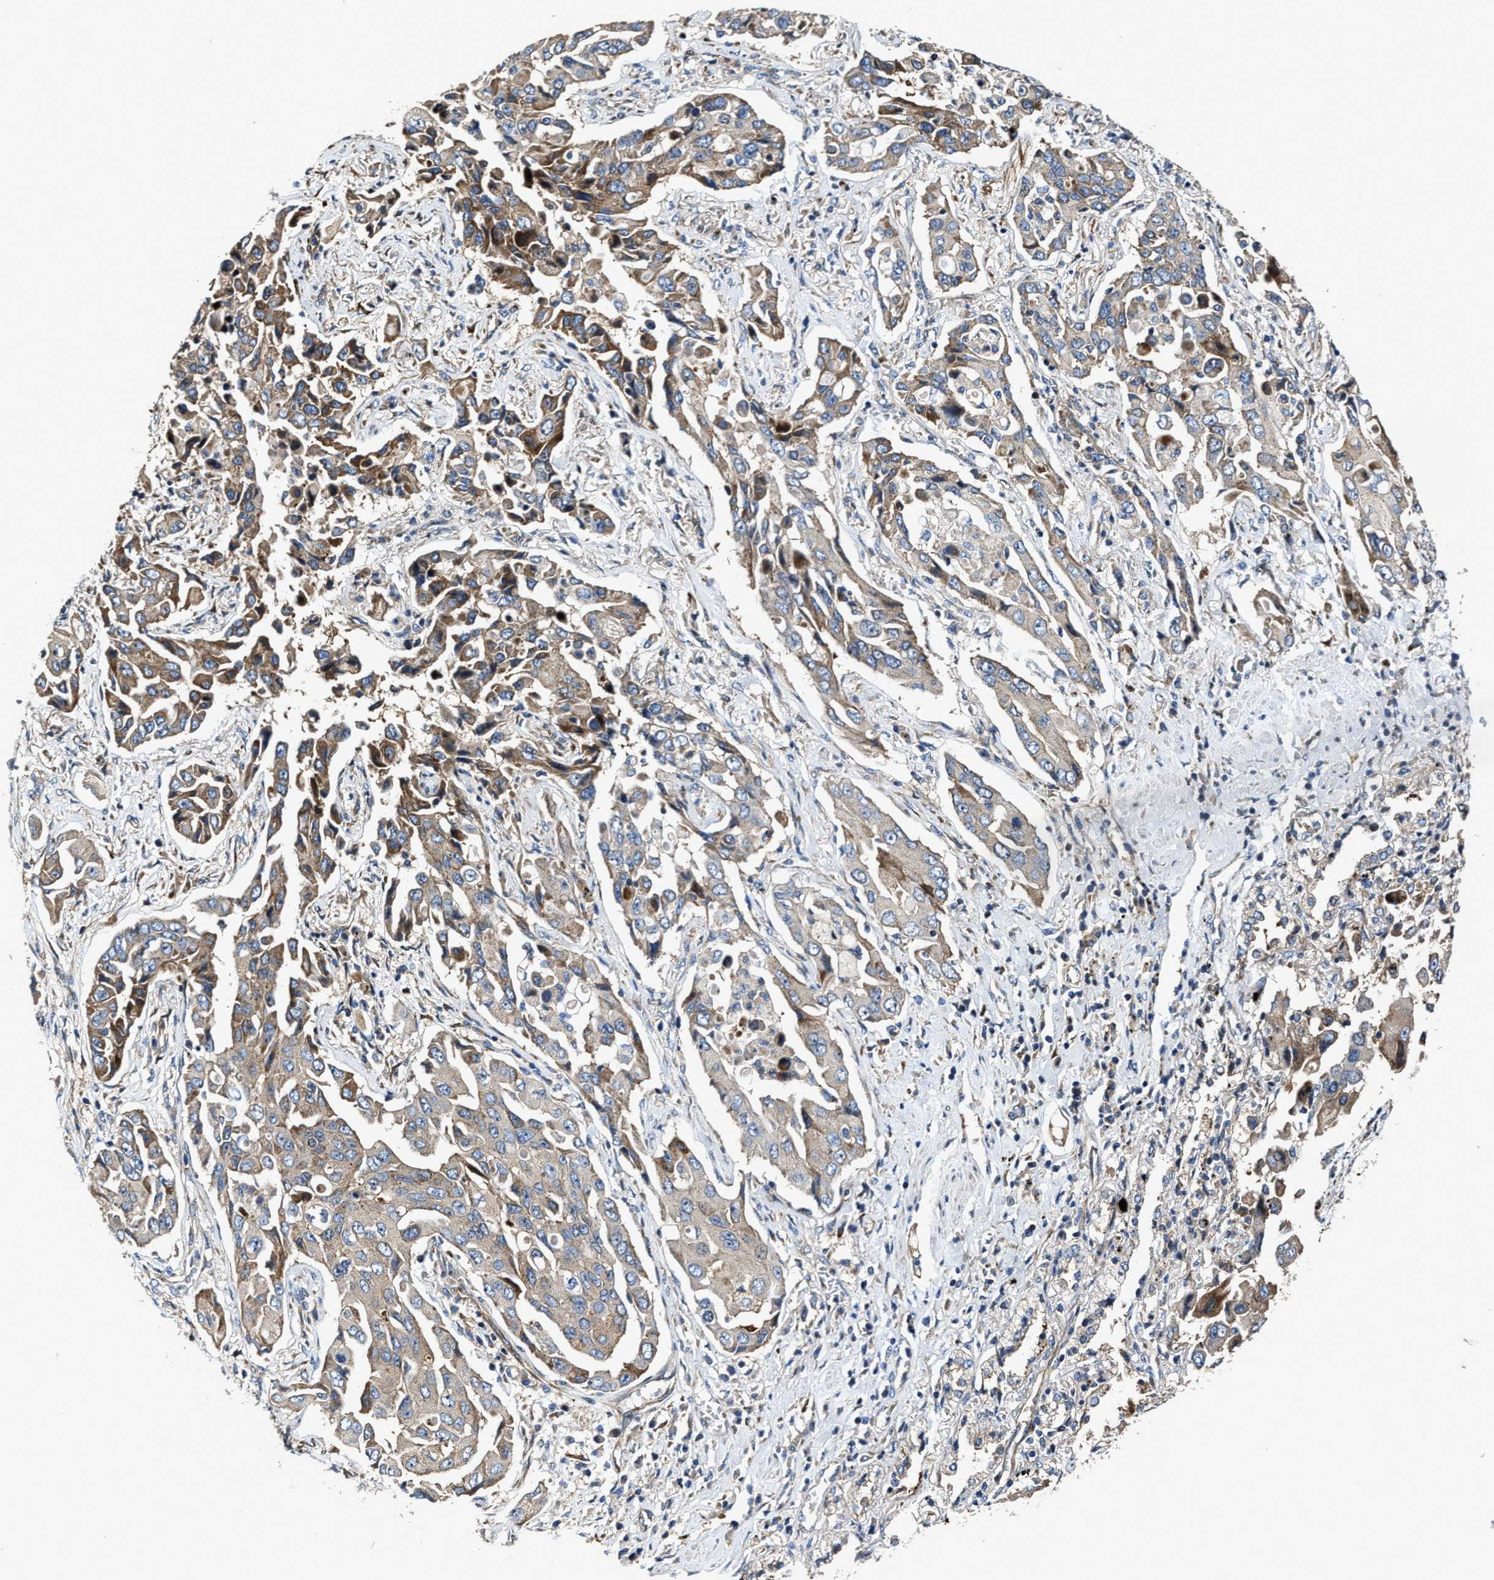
{"staining": {"intensity": "weak", "quantity": ">75%", "location": "cytoplasmic/membranous"}, "tissue": "lung cancer", "cell_type": "Tumor cells", "image_type": "cancer", "snomed": [{"axis": "morphology", "description": "Adenocarcinoma, NOS"}, {"axis": "topography", "description": "Lung"}], "caption": "Protein staining of lung adenocarcinoma tissue exhibits weak cytoplasmic/membranous staining in about >75% of tumor cells.", "gene": "PTAR1", "patient": {"sex": "female", "age": 65}}